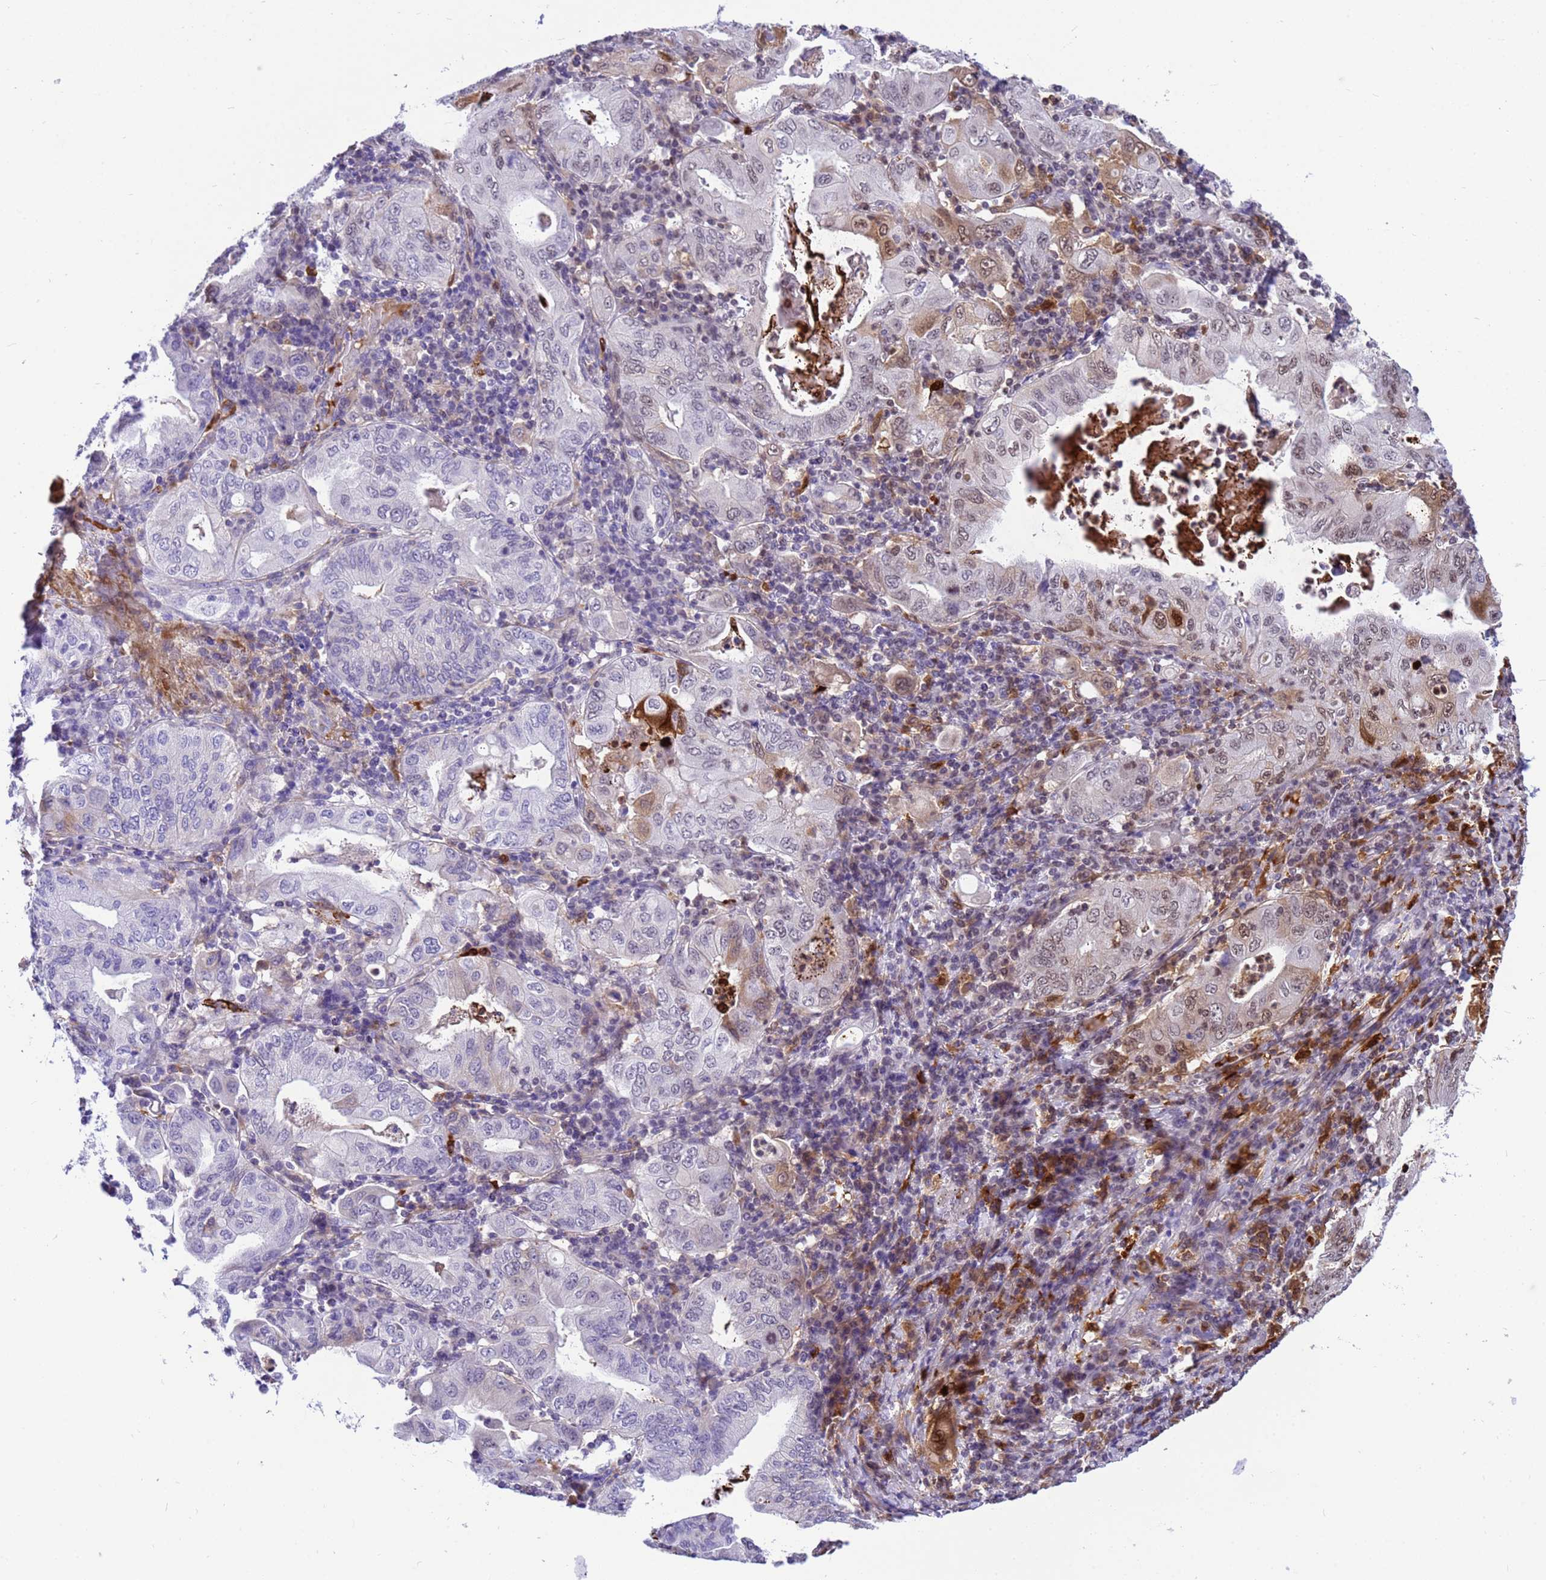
{"staining": {"intensity": "moderate", "quantity": "<25%", "location": "cytoplasmic/membranous,nuclear"}, "tissue": "stomach cancer", "cell_type": "Tumor cells", "image_type": "cancer", "snomed": [{"axis": "morphology", "description": "Normal tissue, NOS"}, {"axis": "morphology", "description": "Adenocarcinoma, NOS"}, {"axis": "topography", "description": "Esophagus"}, {"axis": "topography", "description": "Stomach, upper"}, {"axis": "topography", "description": "Peripheral nerve tissue"}], "caption": "DAB (3,3'-diaminobenzidine) immunohistochemical staining of human stomach cancer (adenocarcinoma) reveals moderate cytoplasmic/membranous and nuclear protein staining in approximately <25% of tumor cells.", "gene": "ORM1", "patient": {"sex": "male", "age": 62}}